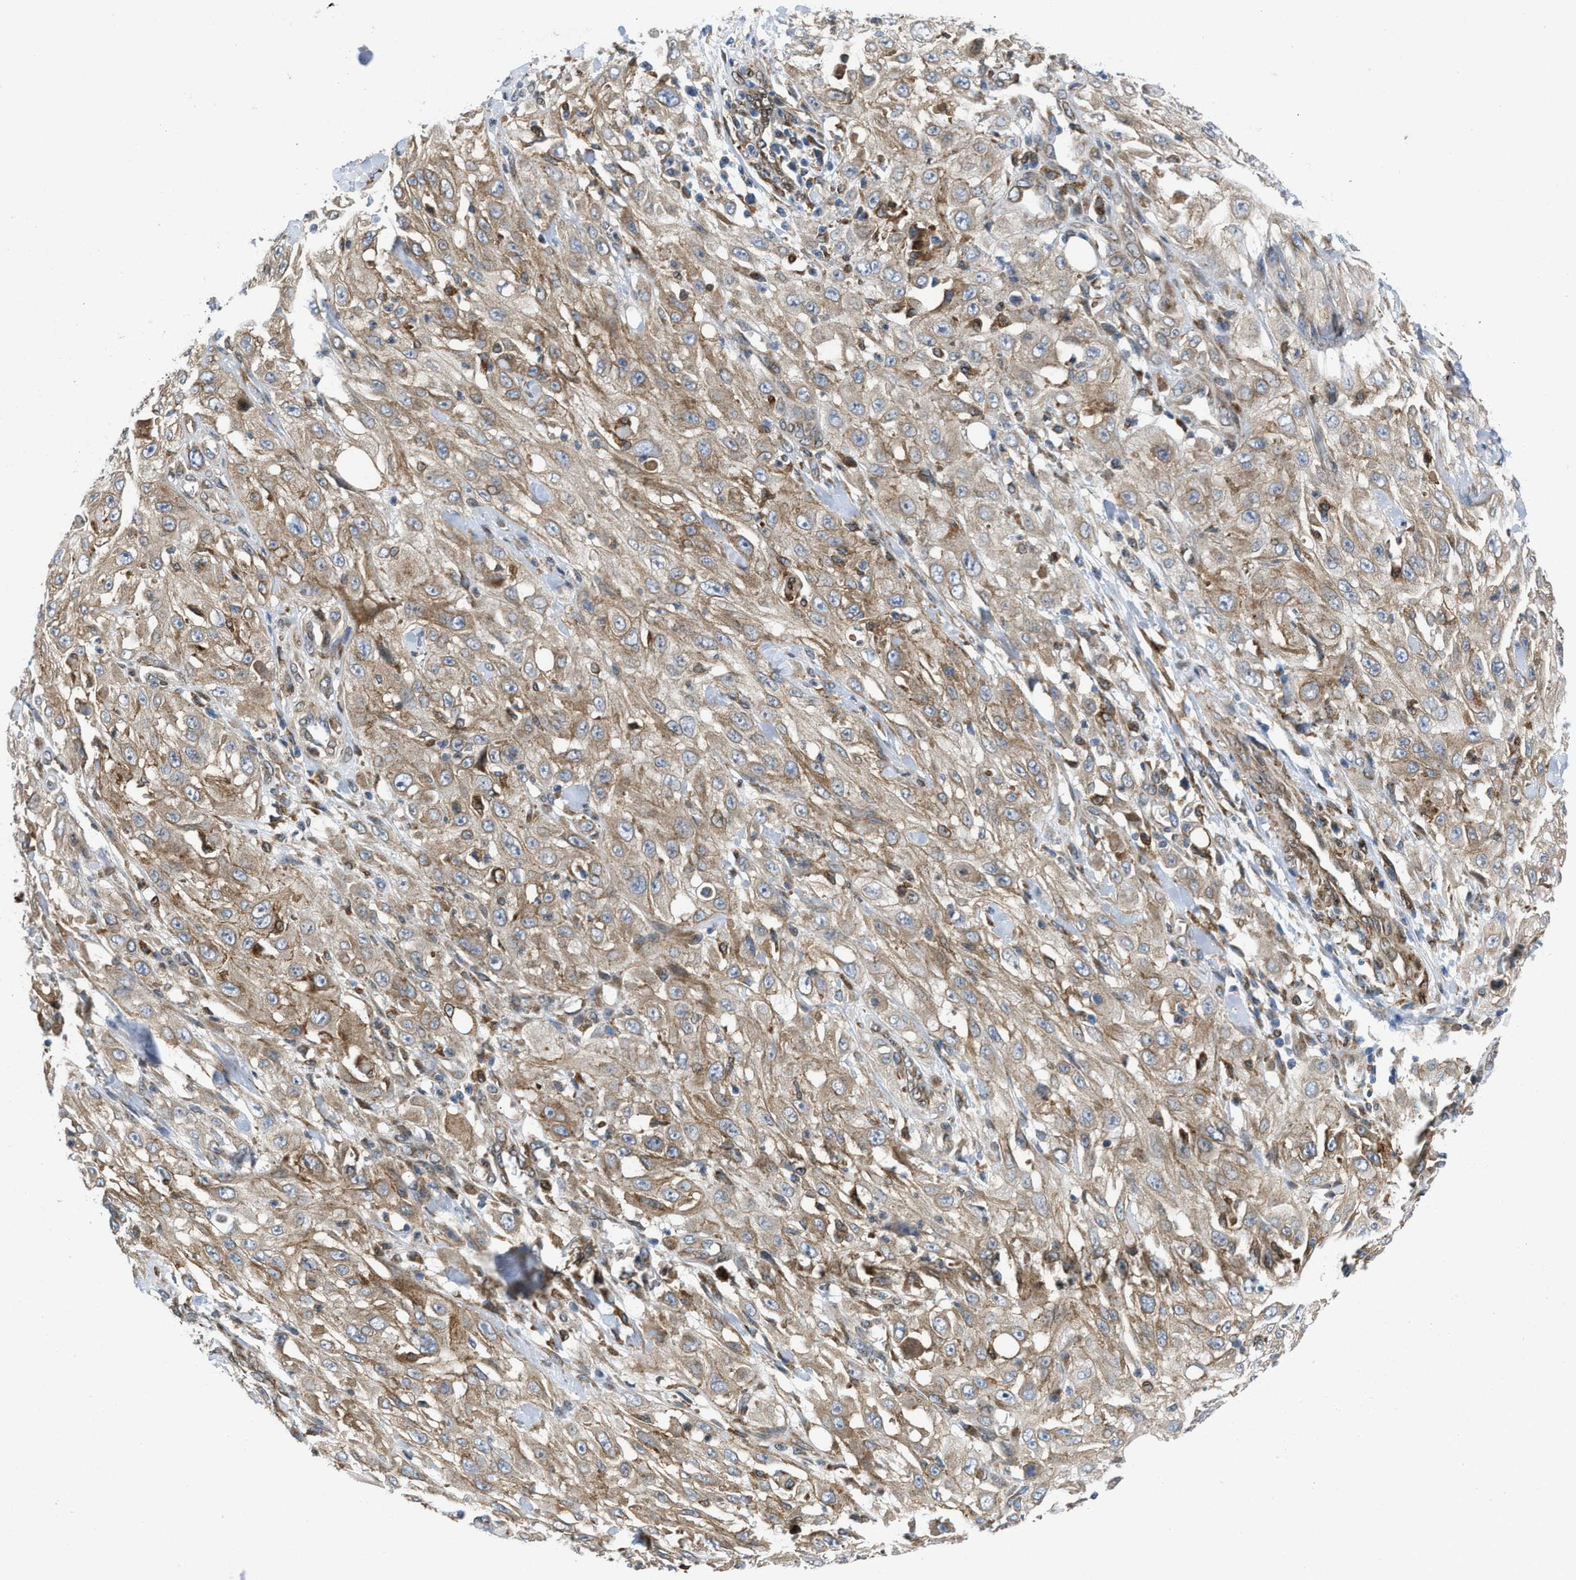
{"staining": {"intensity": "weak", "quantity": ">75%", "location": "cytoplasmic/membranous"}, "tissue": "skin cancer", "cell_type": "Tumor cells", "image_type": "cancer", "snomed": [{"axis": "morphology", "description": "Squamous cell carcinoma, NOS"}, {"axis": "morphology", "description": "Squamous cell carcinoma, metastatic, NOS"}, {"axis": "topography", "description": "Skin"}, {"axis": "topography", "description": "Lymph node"}], "caption": "The immunohistochemical stain labels weak cytoplasmic/membranous positivity in tumor cells of squamous cell carcinoma (skin) tissue.", "gene": "ERLIN2", "patient": {"sex": "male", "age": 75}}